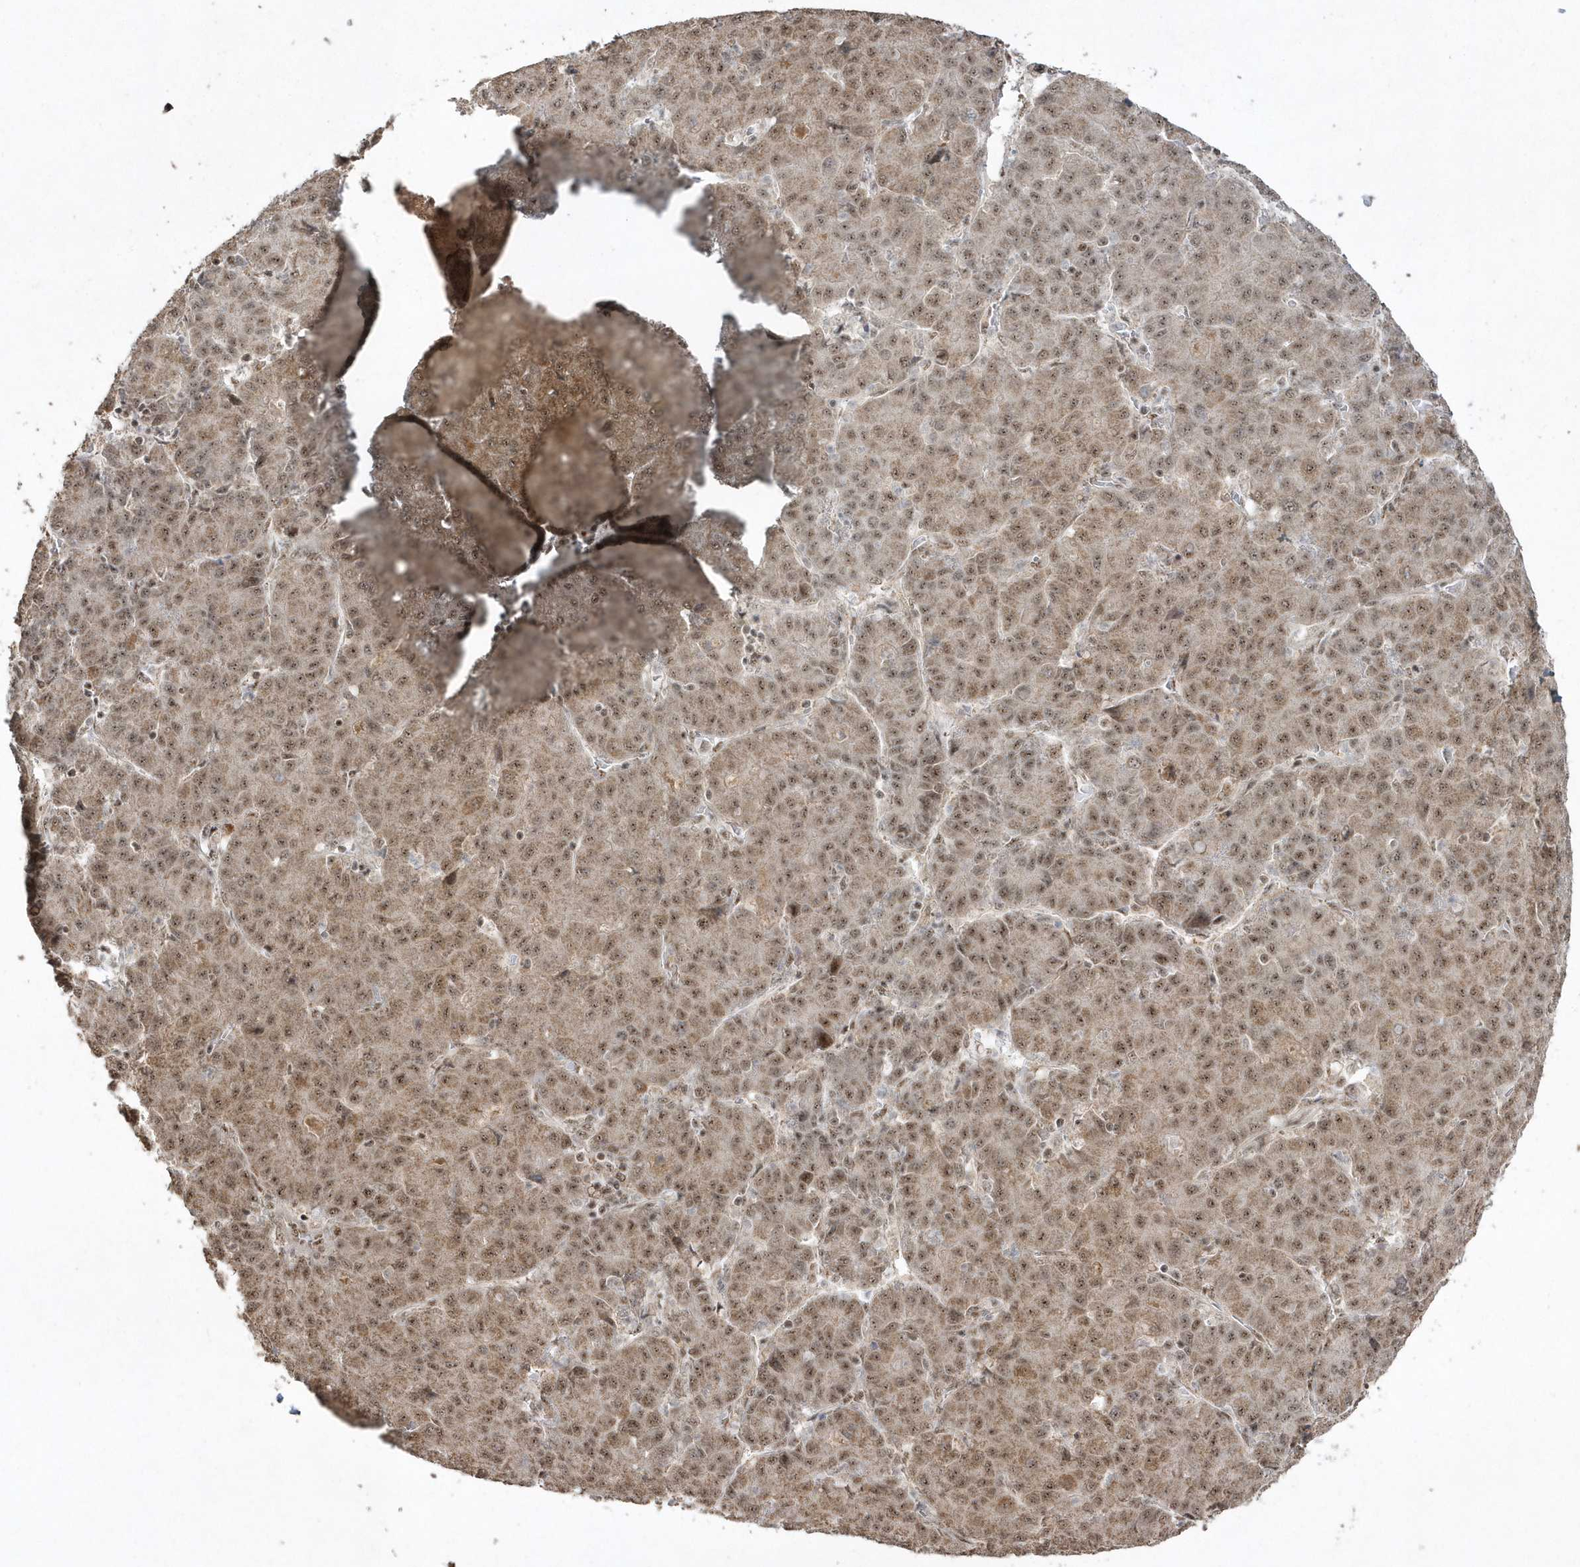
{"staining": {"intensity": "moderate", "quantity": ">75%", "location": "nuclear"}, "tissue": "liver cancer", "cell_type": "Tumor cells", "image_type": "cancer", "snomed": [{"axis": "morphology", "description": "Carcinoma, Hepatocellular, NOS"}, {"axis": "topography", "description": "Liver"}], "caption": "There is medium levels of moderate nuclear positivity in tumor cells of liver hepatocellular carcinoma, as demonstrated by immunohistochemical staining (brown color).", "gene": "POLR3B", "patient": {"sex": "male", "age": 65}}